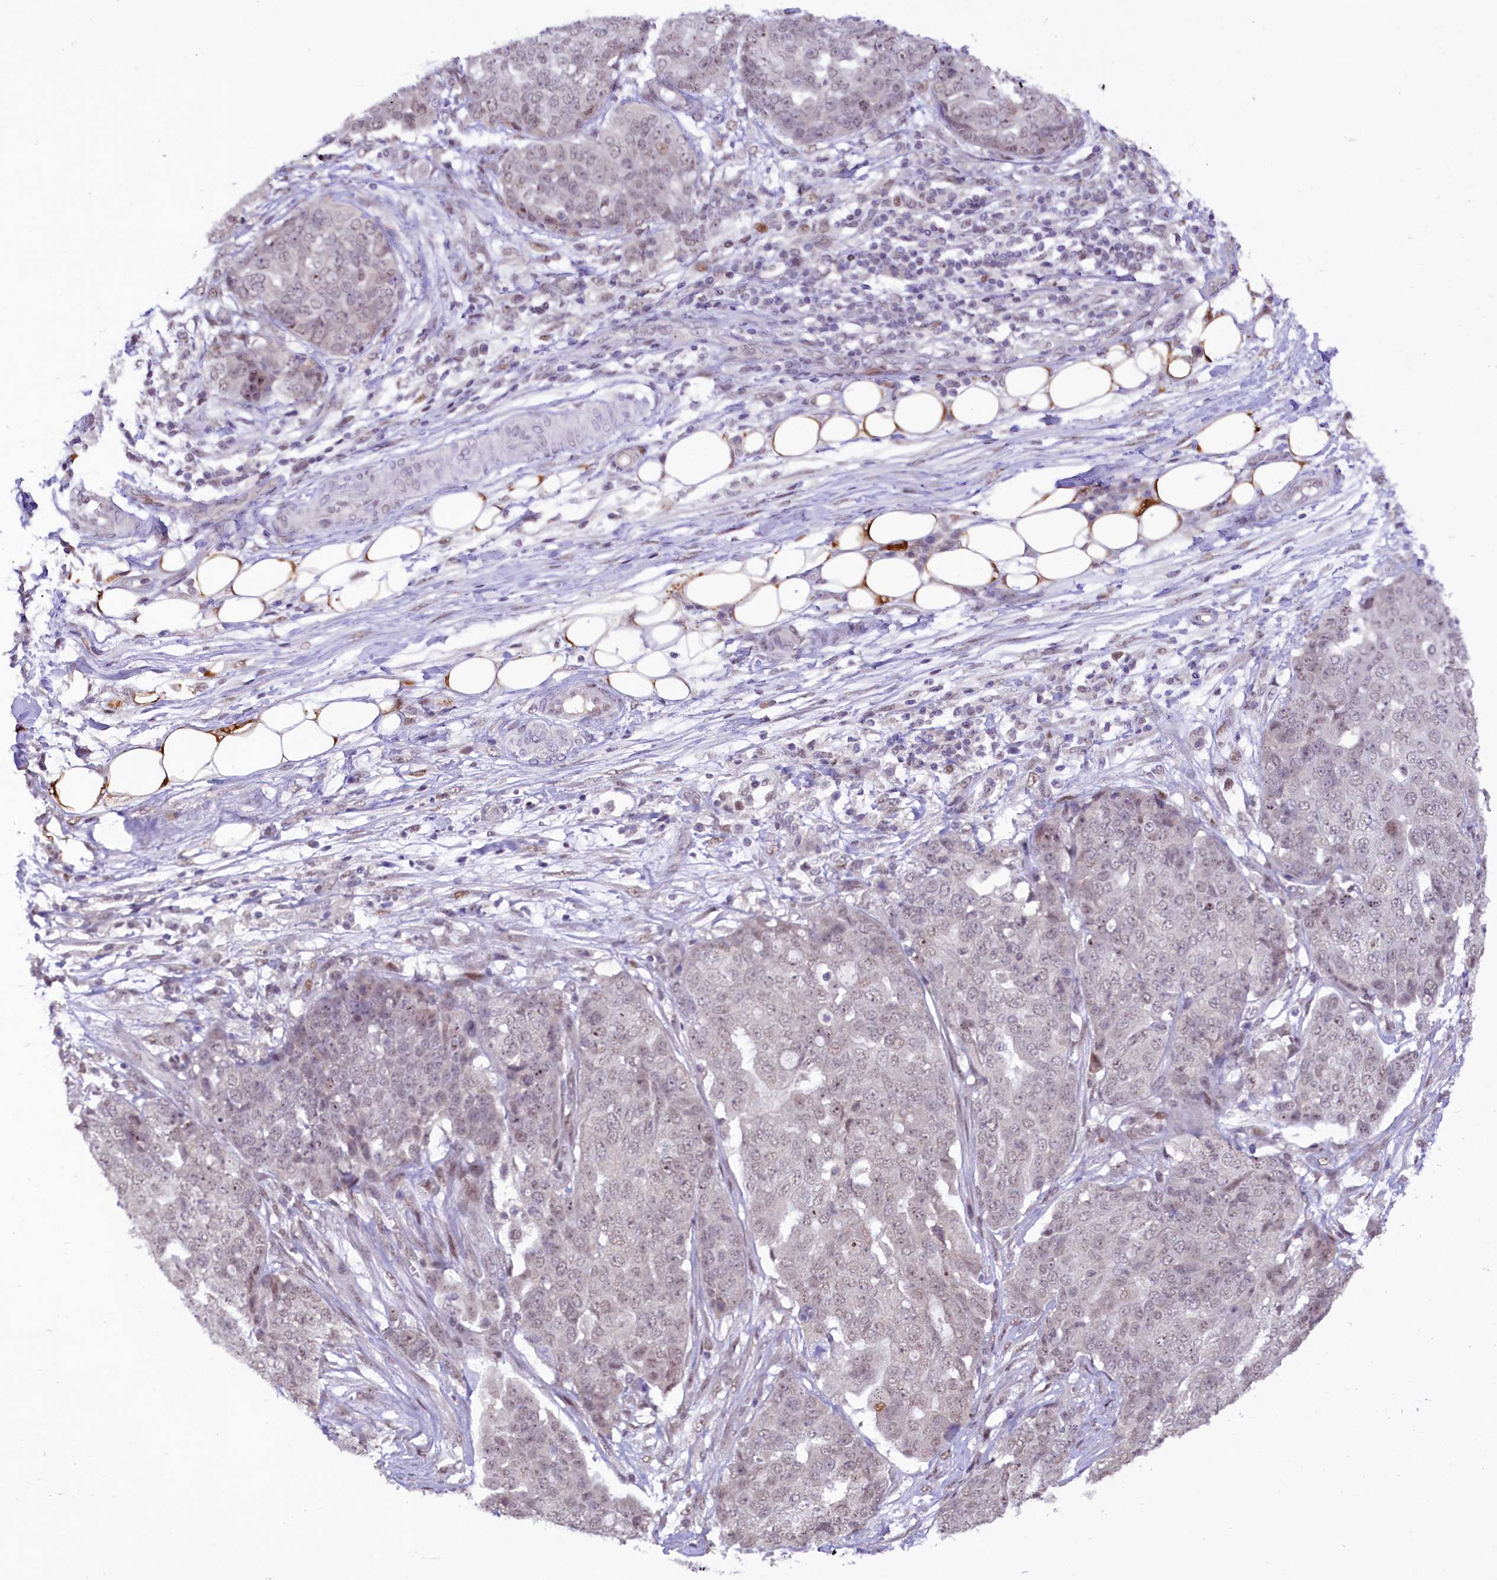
{"staining": {"intensity": "weak", "quantity": "<25%", "location": "nuclear"}, "tissue": "ovarian cancer", "cell_type": "Tumor cells", "image_type": "cancer", "snomed": [{"axis": "morphology", "description": "Cystadenocarcinoma, serous, NOS"}, {"axis": "topography", "description": "Soft tissue"}, {"axis": "topography", "description": "Ovary"}], "caption": "This micrograph is of ovarian cancer (serous cystadenocarcinoma) stained with IHC to label a protein in brown with the nuclei are counter-stained blue. There is no positivity in tumor cells.", "gene": "ANKS3", "patient": {"sex": "female", "age": 57}}